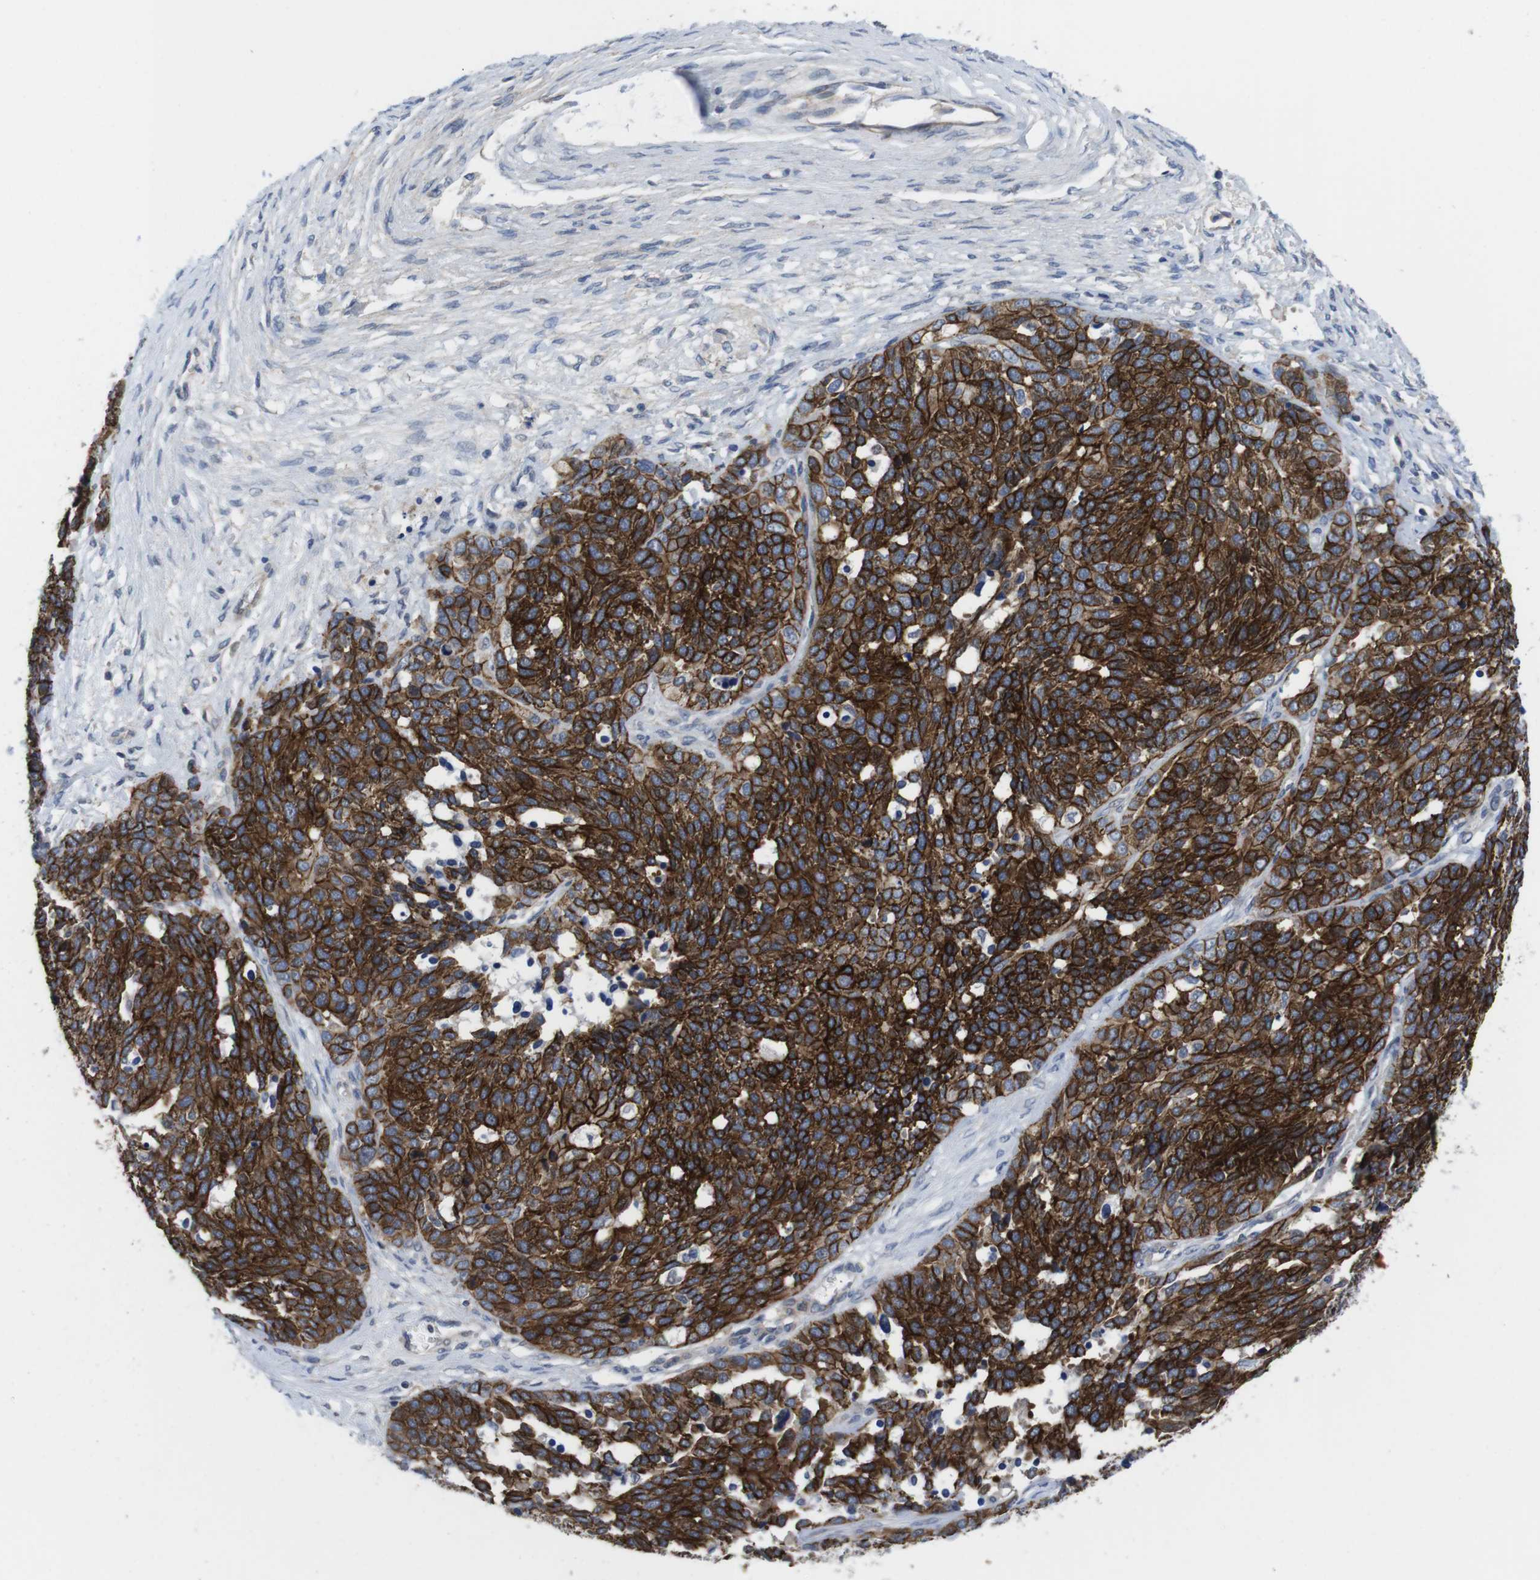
{"staining": {"intensity": "strong", "quantity": ">75%", "location": "cytoplasmic/membranous"}, "tissue": "ovarian cancer", "cell_type": "Tumor cells", "image_type": "cancer", "snomed": [{"axis": "morphology", "description": "Cystadenocarcinoma, serous, NOS"}, {"axis": "topography", "description": "Ovary"}], "caption": "Tumor cells demonstrate high levels of strong cytoplasmic/membranous positivity in about >75% of cells in ovarian cancer (serous cystadenocarcinoma). The staining was performed using DAB, with brown indicating positive protein expression. Nuclei are stained blue with hematoxylin.", "gene": "SCRIB", "patient": {"sex": "female", "age": 44}}